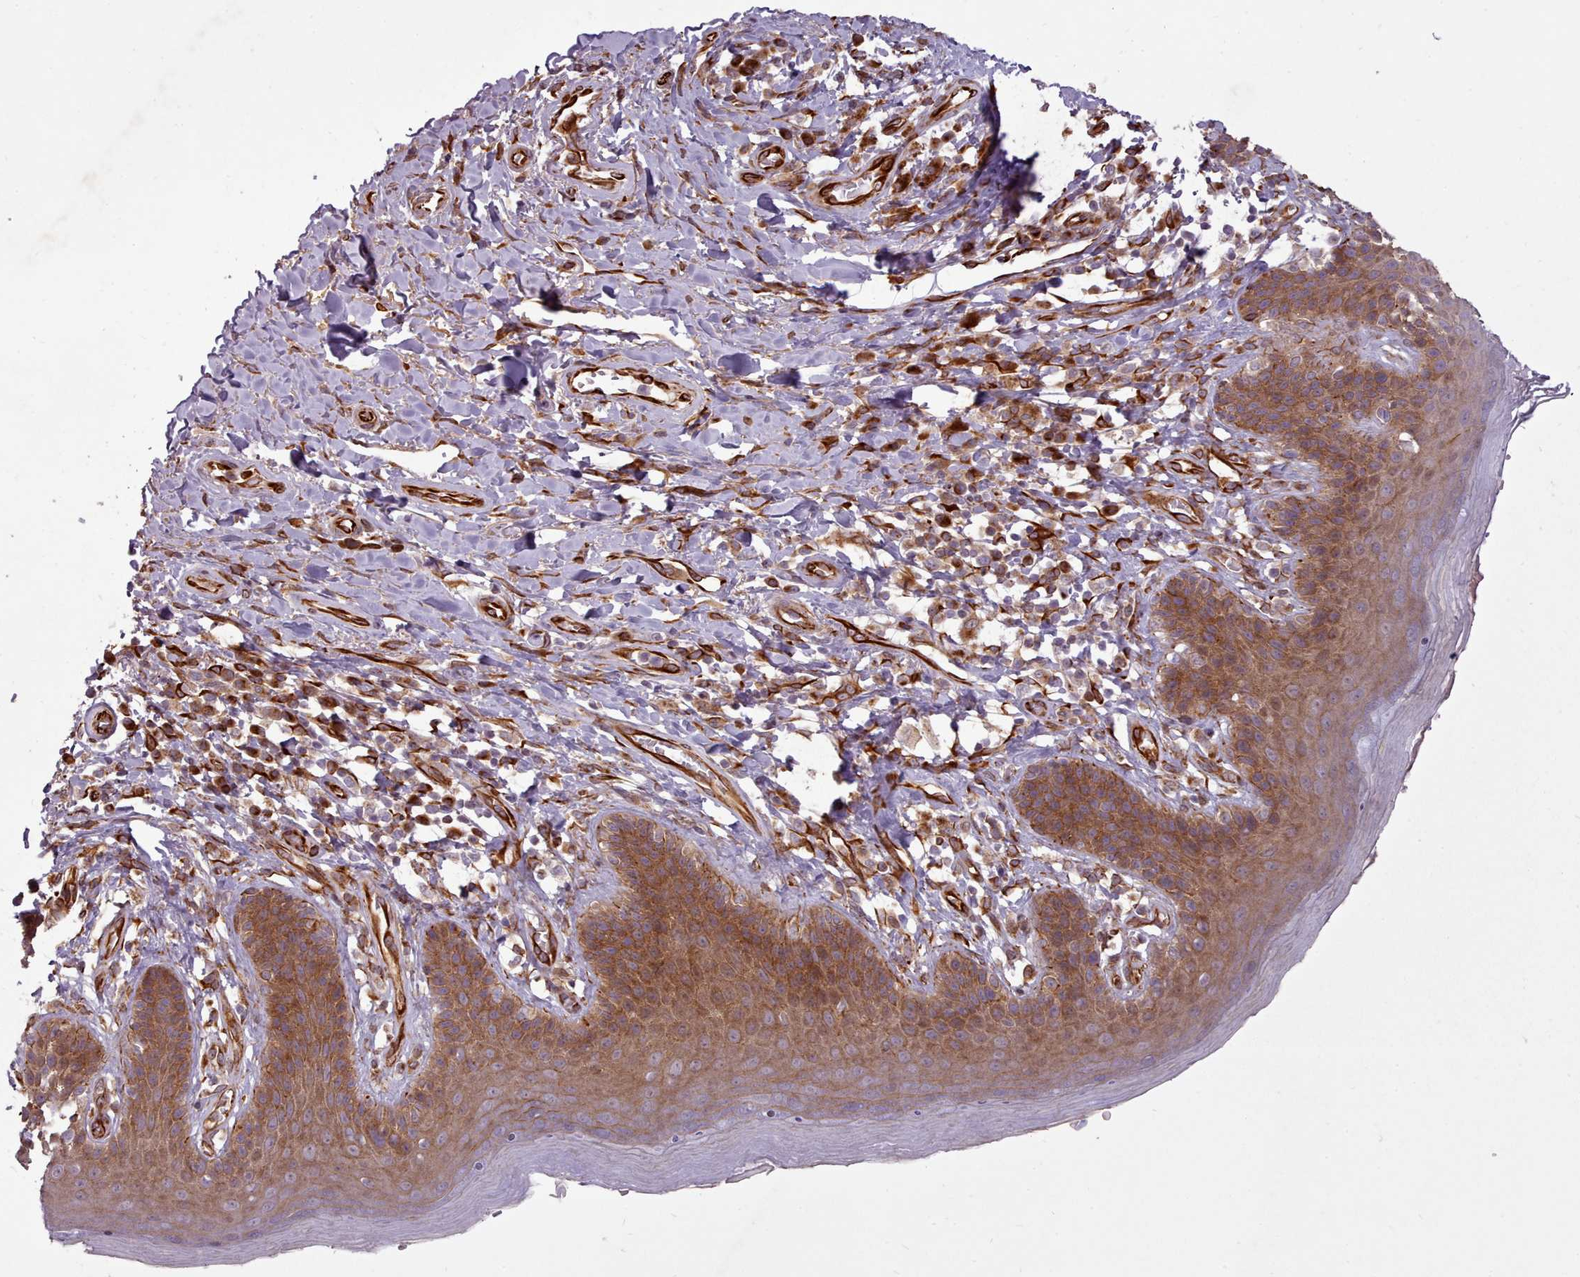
{"staining": {"intensity": "moderate", "quantity": ">75%", "location": "cytoplasmic/membranous"}, "tissue": "skin", "cell_type": "Epidermal cells", "image_type": "normal", "snomed": [{"axis": "morphology", "description": "Normal tissue, NOS"}, {"axis": "topography", "description": "Anal"}], "caption": "This is an image of immunohistochemistry staining of unremarkable skin, which shows moderate positivity in the cytoplasmic/membranous of epidermal cells.", "gene": "GBGT1", "patient": {"sex": "female", "age": 89}}